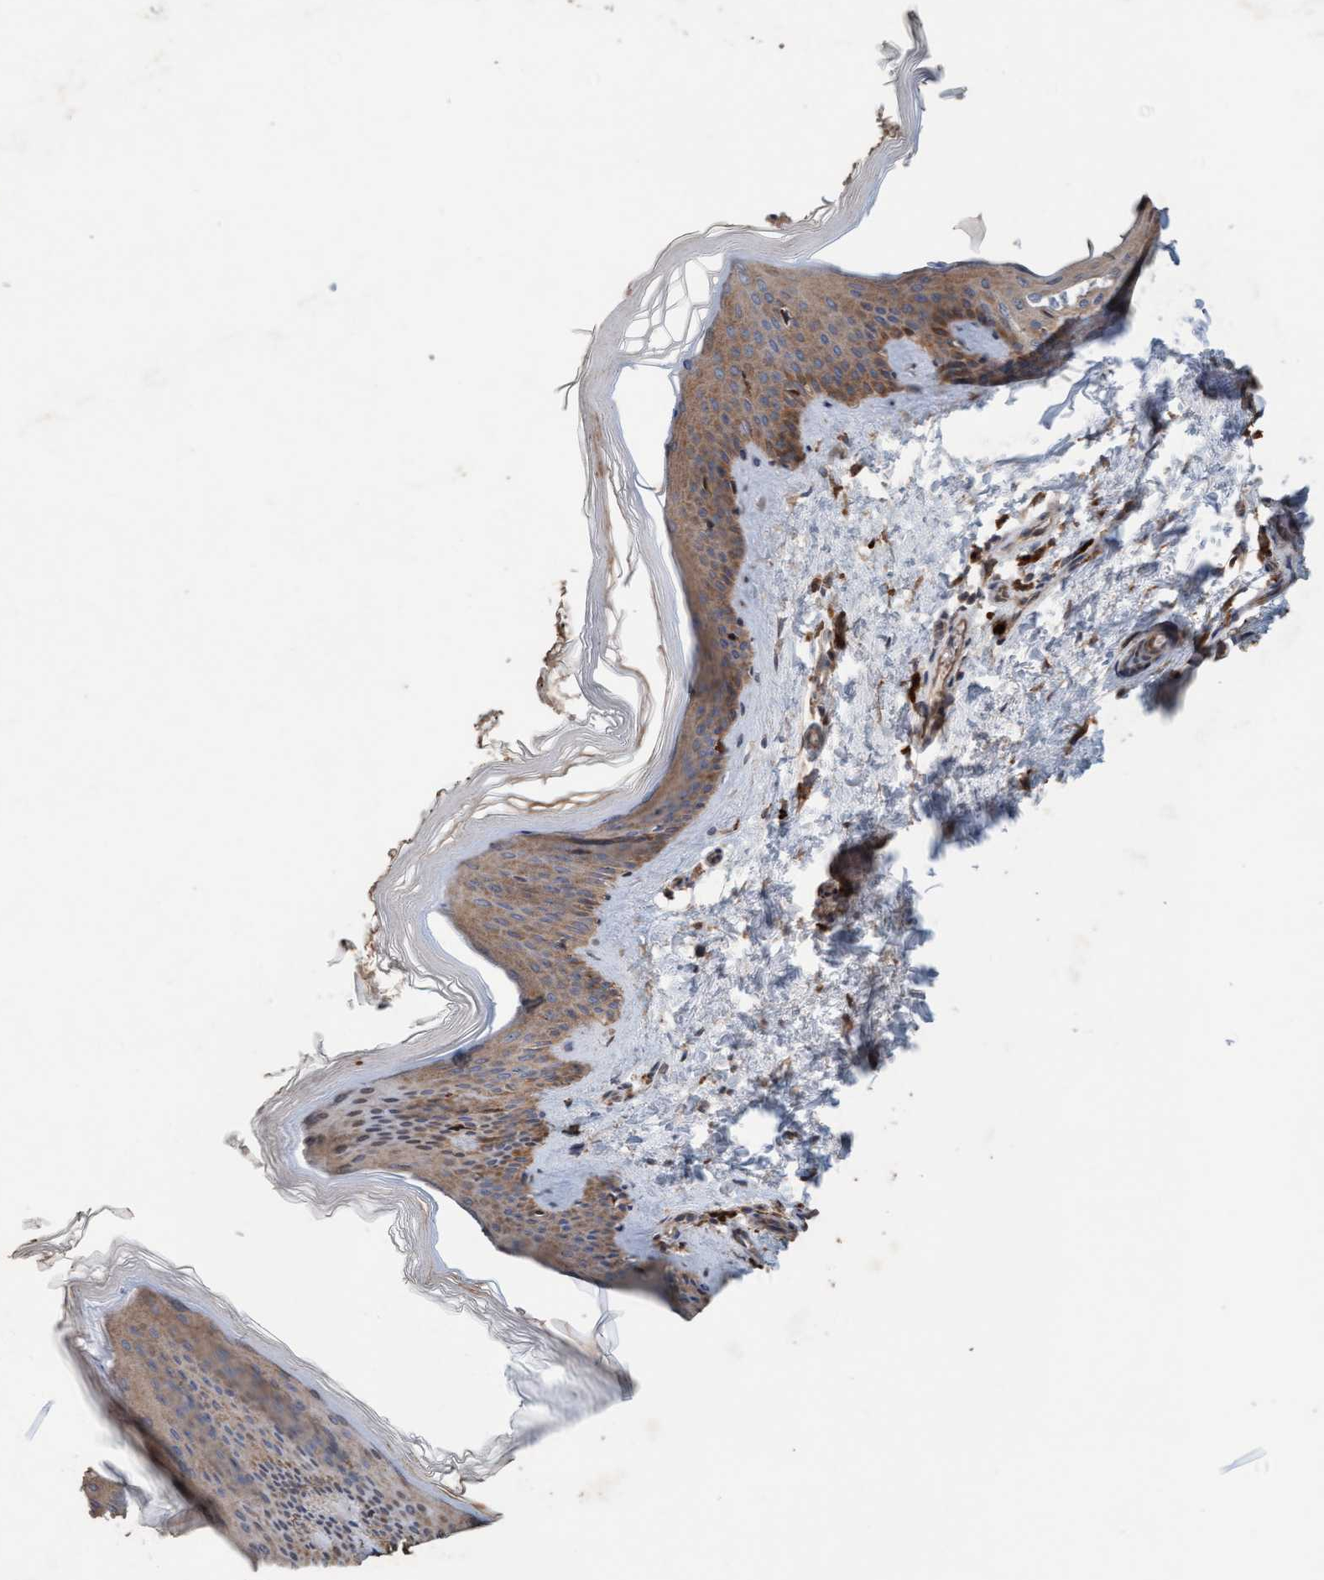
{"staining": {"intensity": "moderate", "quantity": ">75%", "location": "cytoplasmic/membranous"}, "tissue": "skin", "cell_type": "Fibroblasts", "image_type": "normal", "snomed": [{"axis": "morphology", "description": "Normal tissue, NOS"}, {"axis": "topography", "description": "Skin"}], "caption": "Skin was stained to show a protein in brown. There is medium levels of moderate cytoplasmic/membranous expression in about >75% of fibroblasts. The staining was performed using DAB (3,3'-diaminobenzidine) to visualize the protein expression in brown, while the nuclei were stained in blue with hematoxylin (Magnification: 20x).", "gene": "LONRF1", "patient": {"sex": "female", "age": 27}}